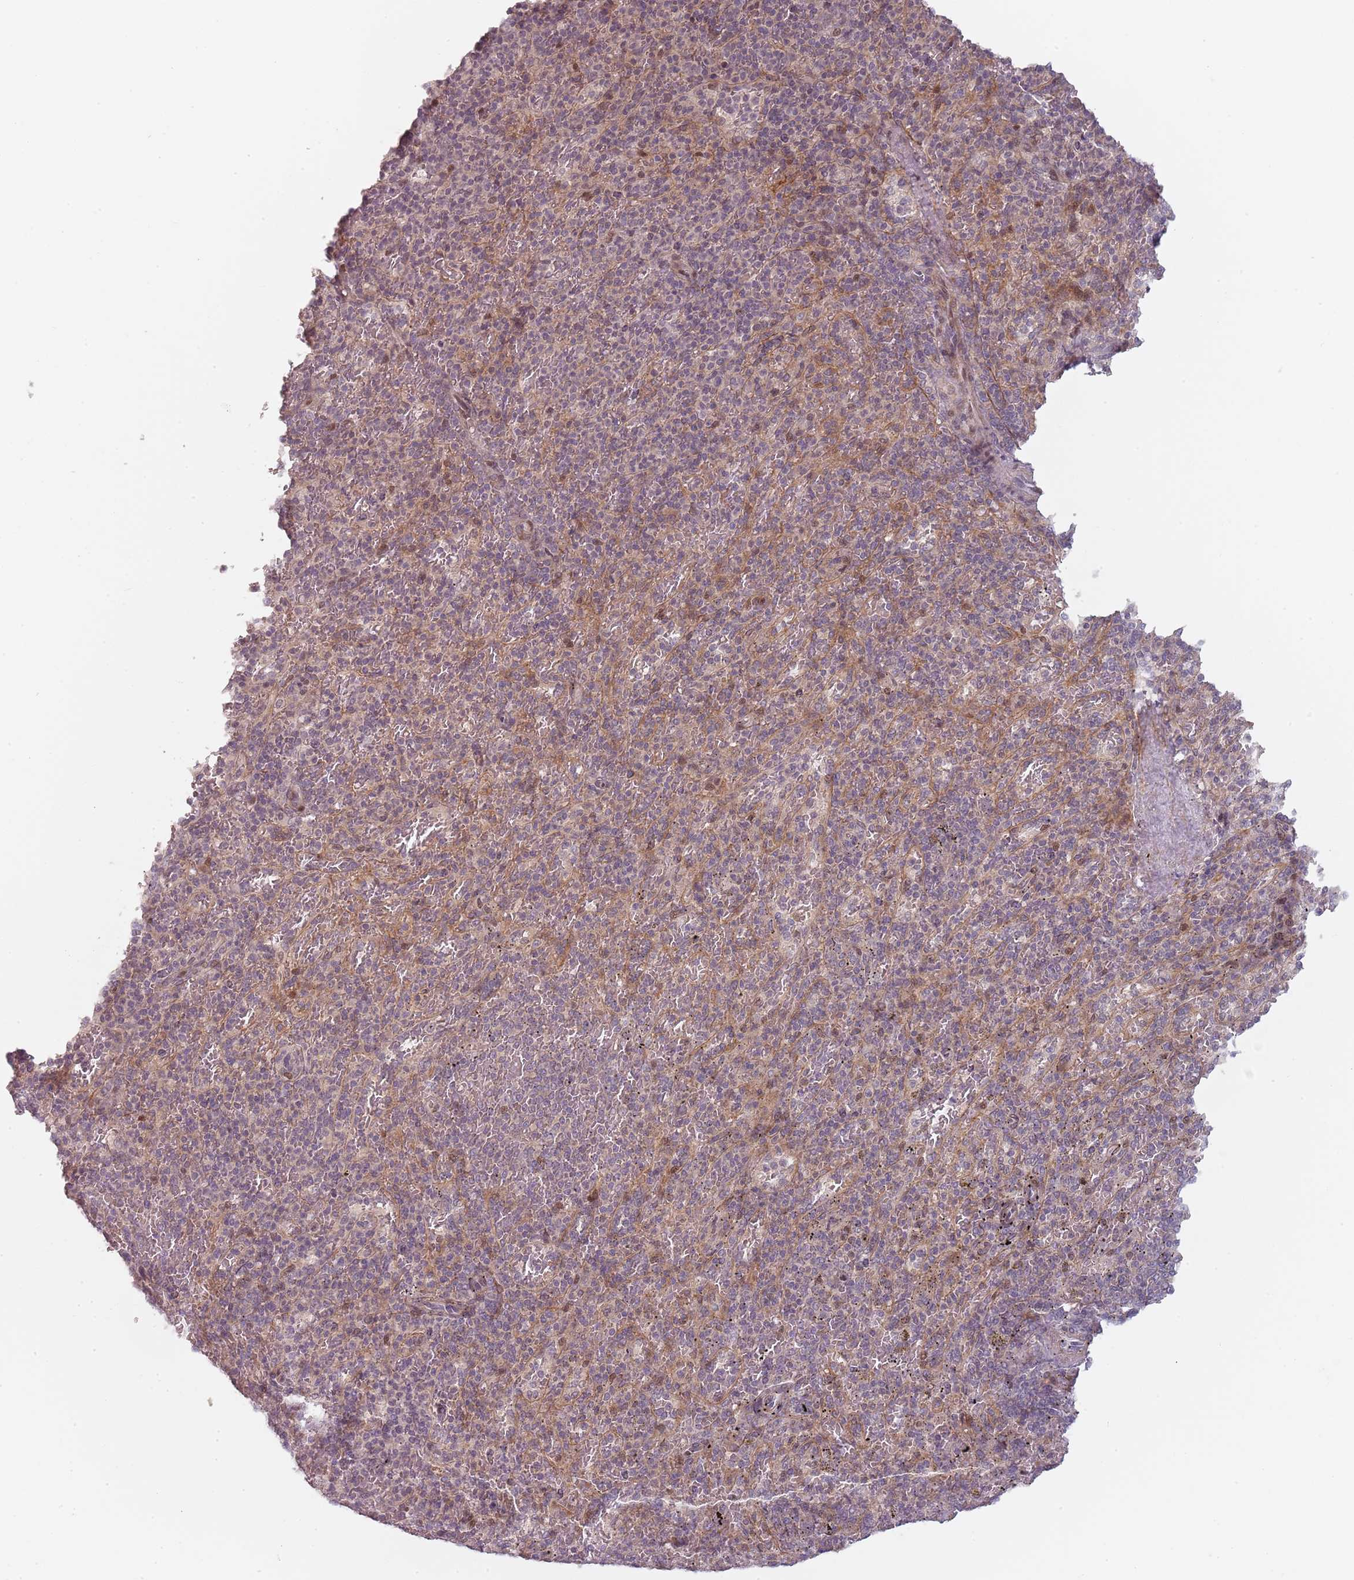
{"staining": {"intensity": "moderate", "quantity": "<25%", "location": "nuclear"}, "tissue": "spleen", "cell_type": "Cells in red pulp", "image_type": "normal", "snomed": [{"axis": "morphology", "description": "Normal tissue, NOS"}, {"axis": "topography", "description": "Spleen"}], "caption": "Cells in red pulp reveal low levels of moderate nuclear staining in approximately <25% of cells in benign human spleen. The staining was performed using DAB (3,3'-diaminobenzidine), with brown indicating positive protein expression. Nuclei are stained blue with hematoxylin.", "gene": "RPS6KA2", "patient": {"sex": "male", "age": 82}}